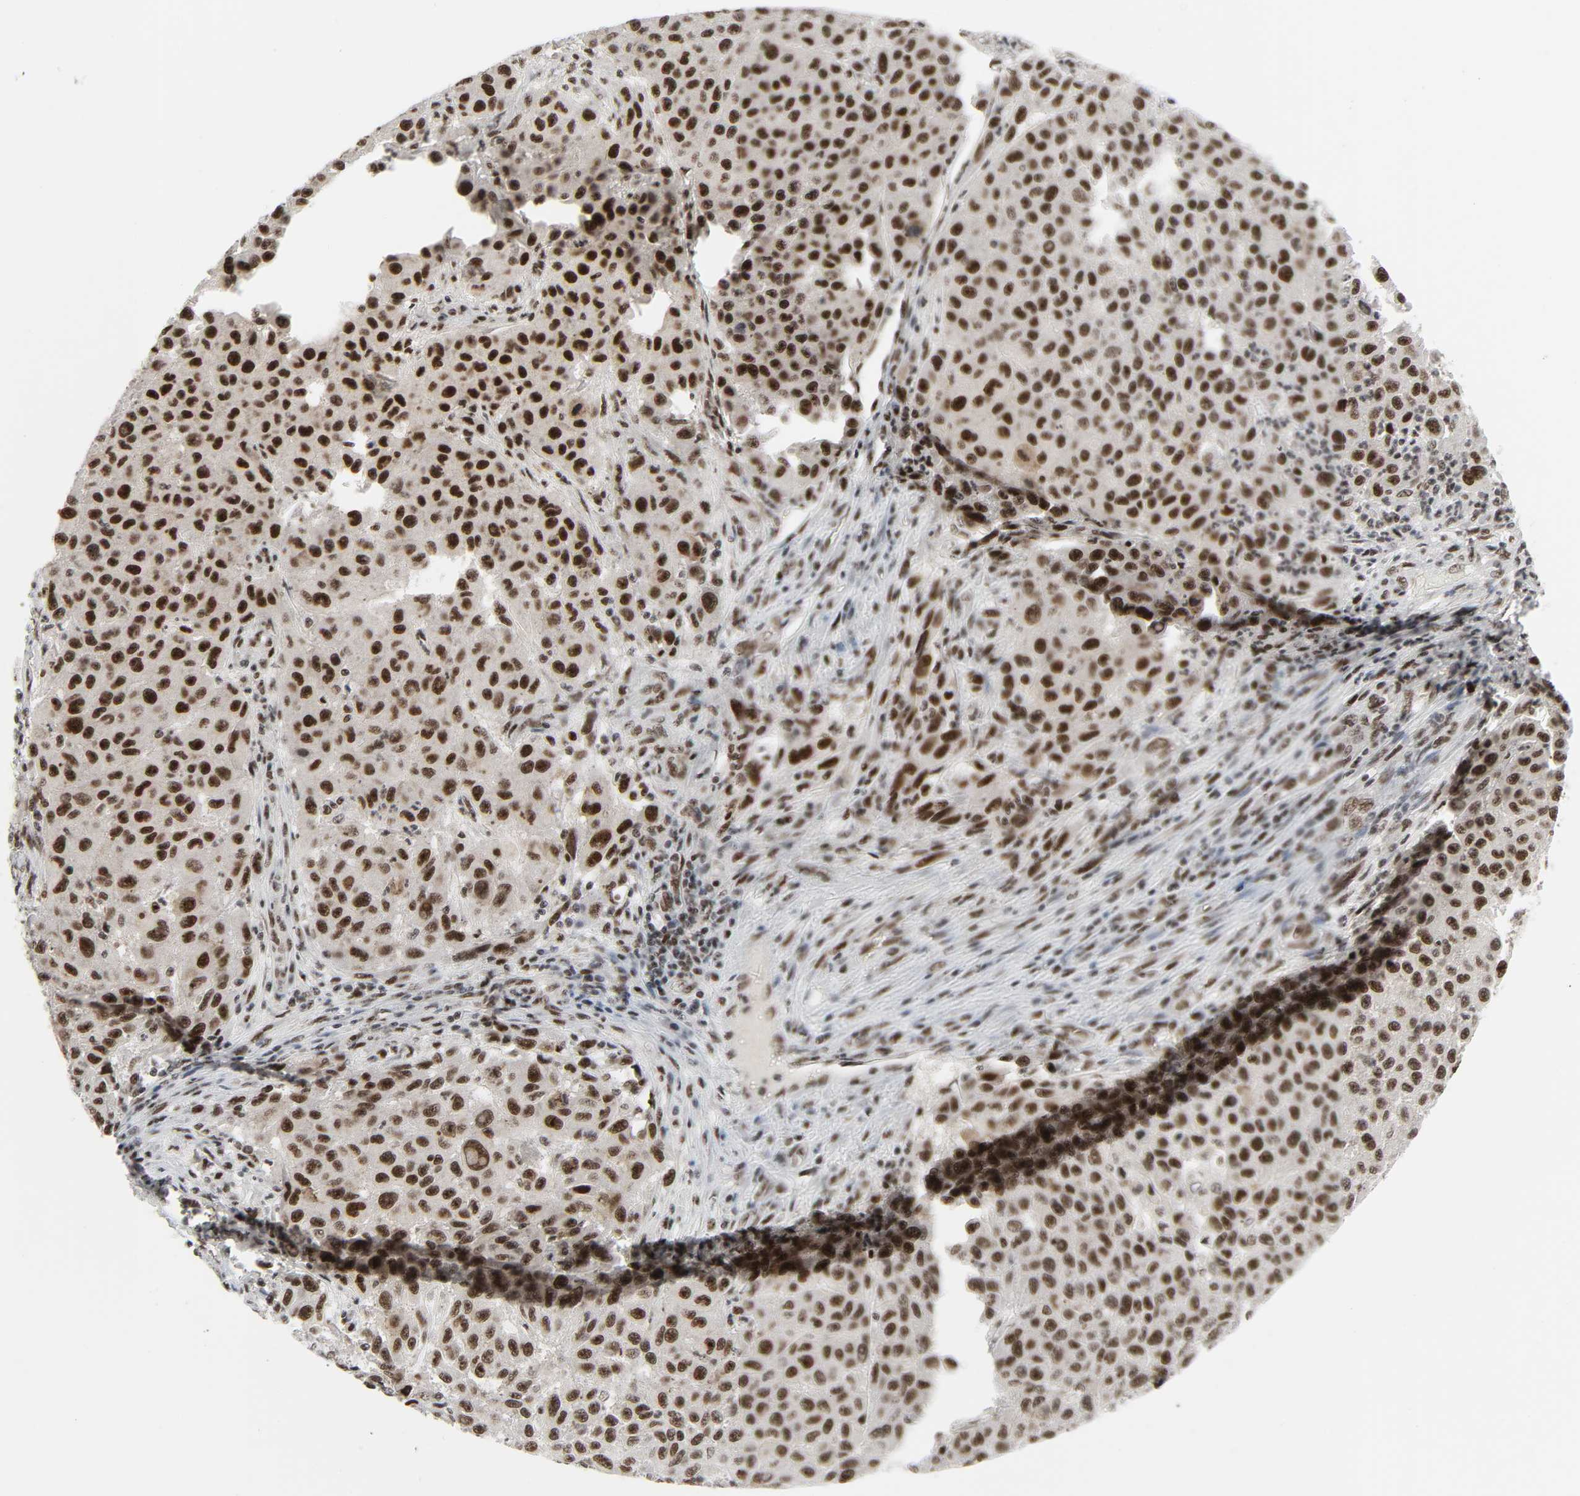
{"staining": {"intensity": "strong", "quantity": ">75%", "location": "nuclear"}, "tissue": "melanoma", "cell_type": "Tumor cells", "image_type": "cancer", "snomed": [{"axis": "morphology", "description": "Malignant melanoma, Metastatic site"}, {"axis": "topography", "description": "Lymph node"}], "caption": "An image of melanoma stained for a protein reveals strong nuclear brown staining in tumor cells.", "gene": "CDK7", "patient": {"sex": "male", "age": 61}}